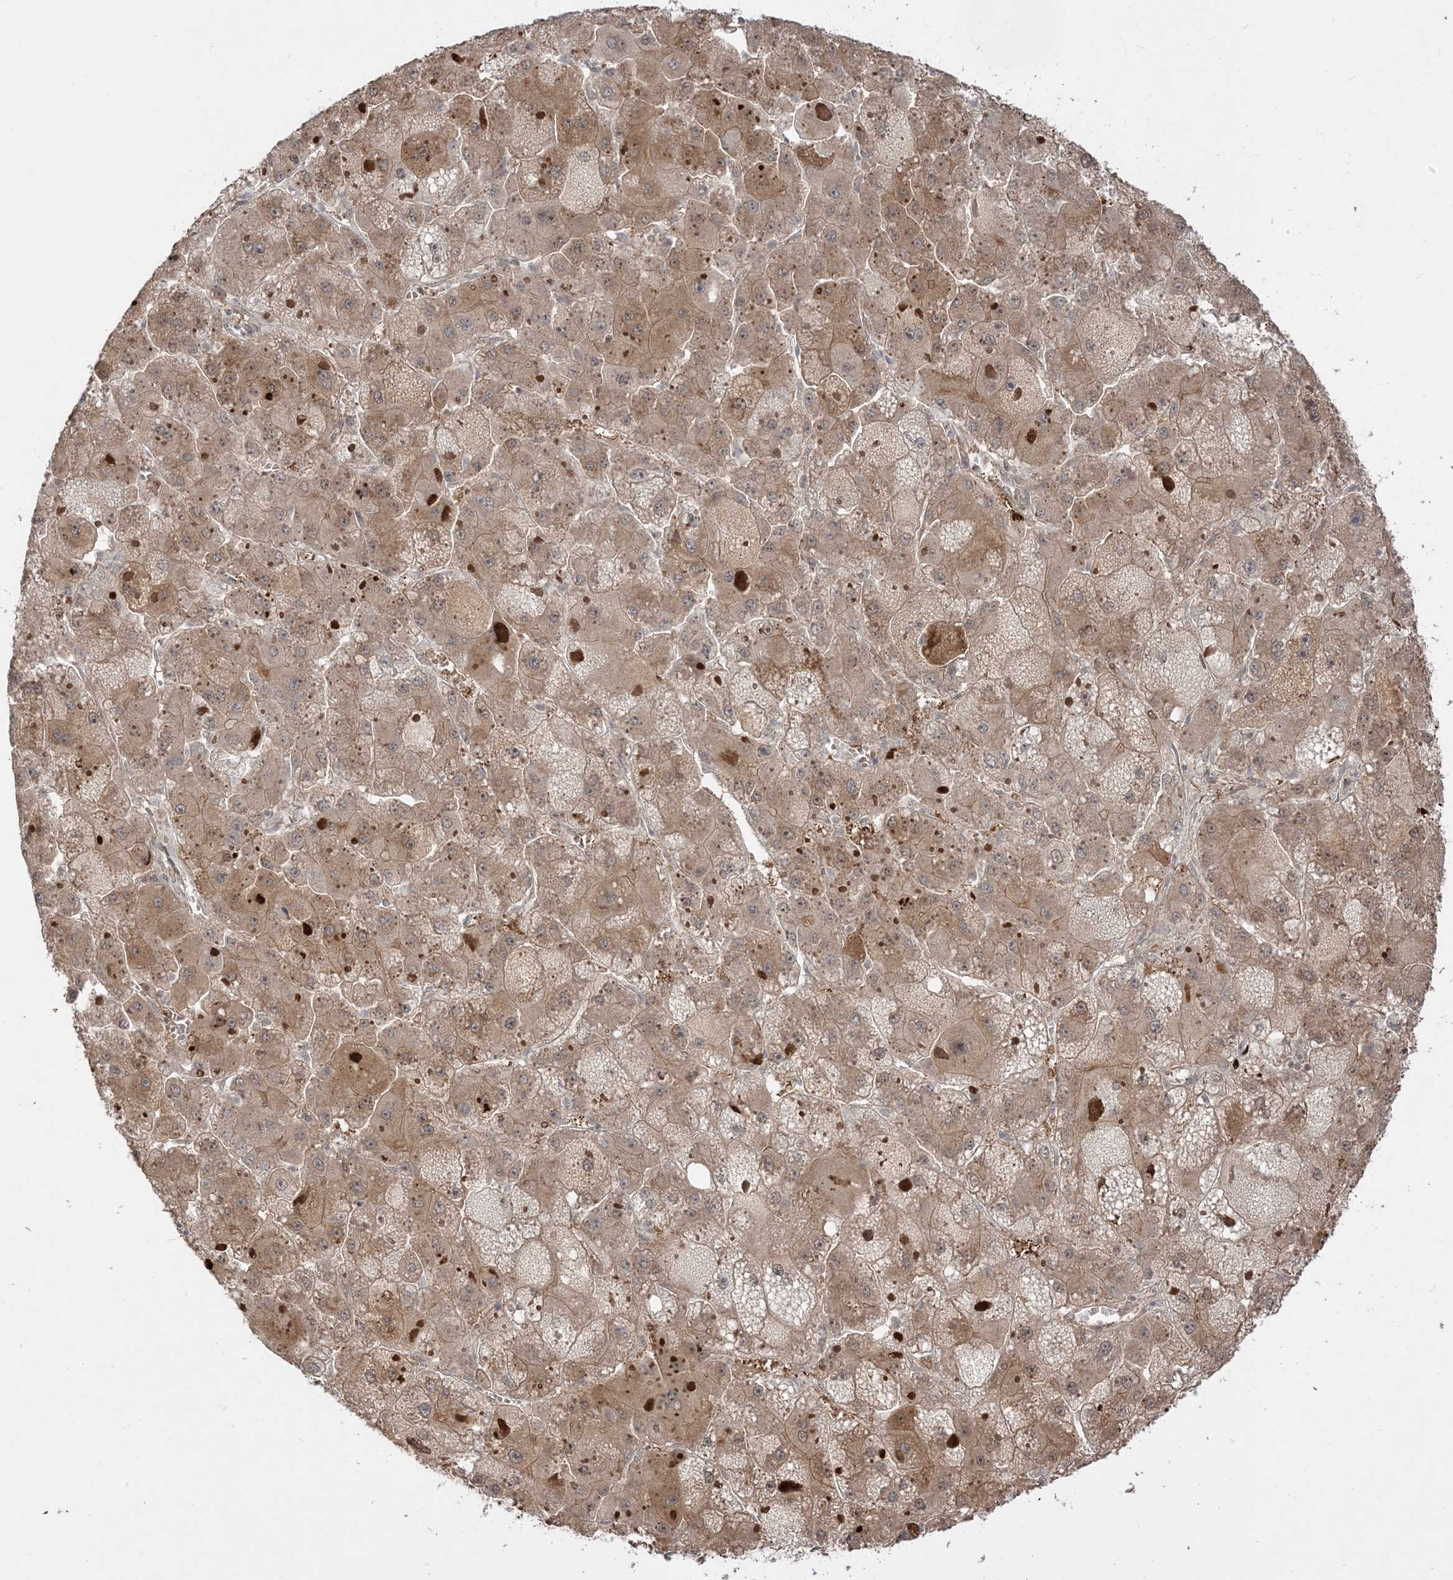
{"staining": {"intensity": "weak", "quantity": ">75%", "location": "cytoplasmic/membranous"}, "tissue": "liver cancer", "cell_type": "Tumor cells", "image_type": "cancer", "snomed": [{"axis": "morphology", "description": "Carcinoma, Hepatocellular, NOS"}, {"axis": "topography", "description": "Liver"}], "caption": "Immunohistochemistry of liver cancer demonstrates low levels of weak cytoplasmic/membranous positivity in about >75% of tumor cells.", "gene": "TBCC", "patient": {"sex": "female", "age": 73}}